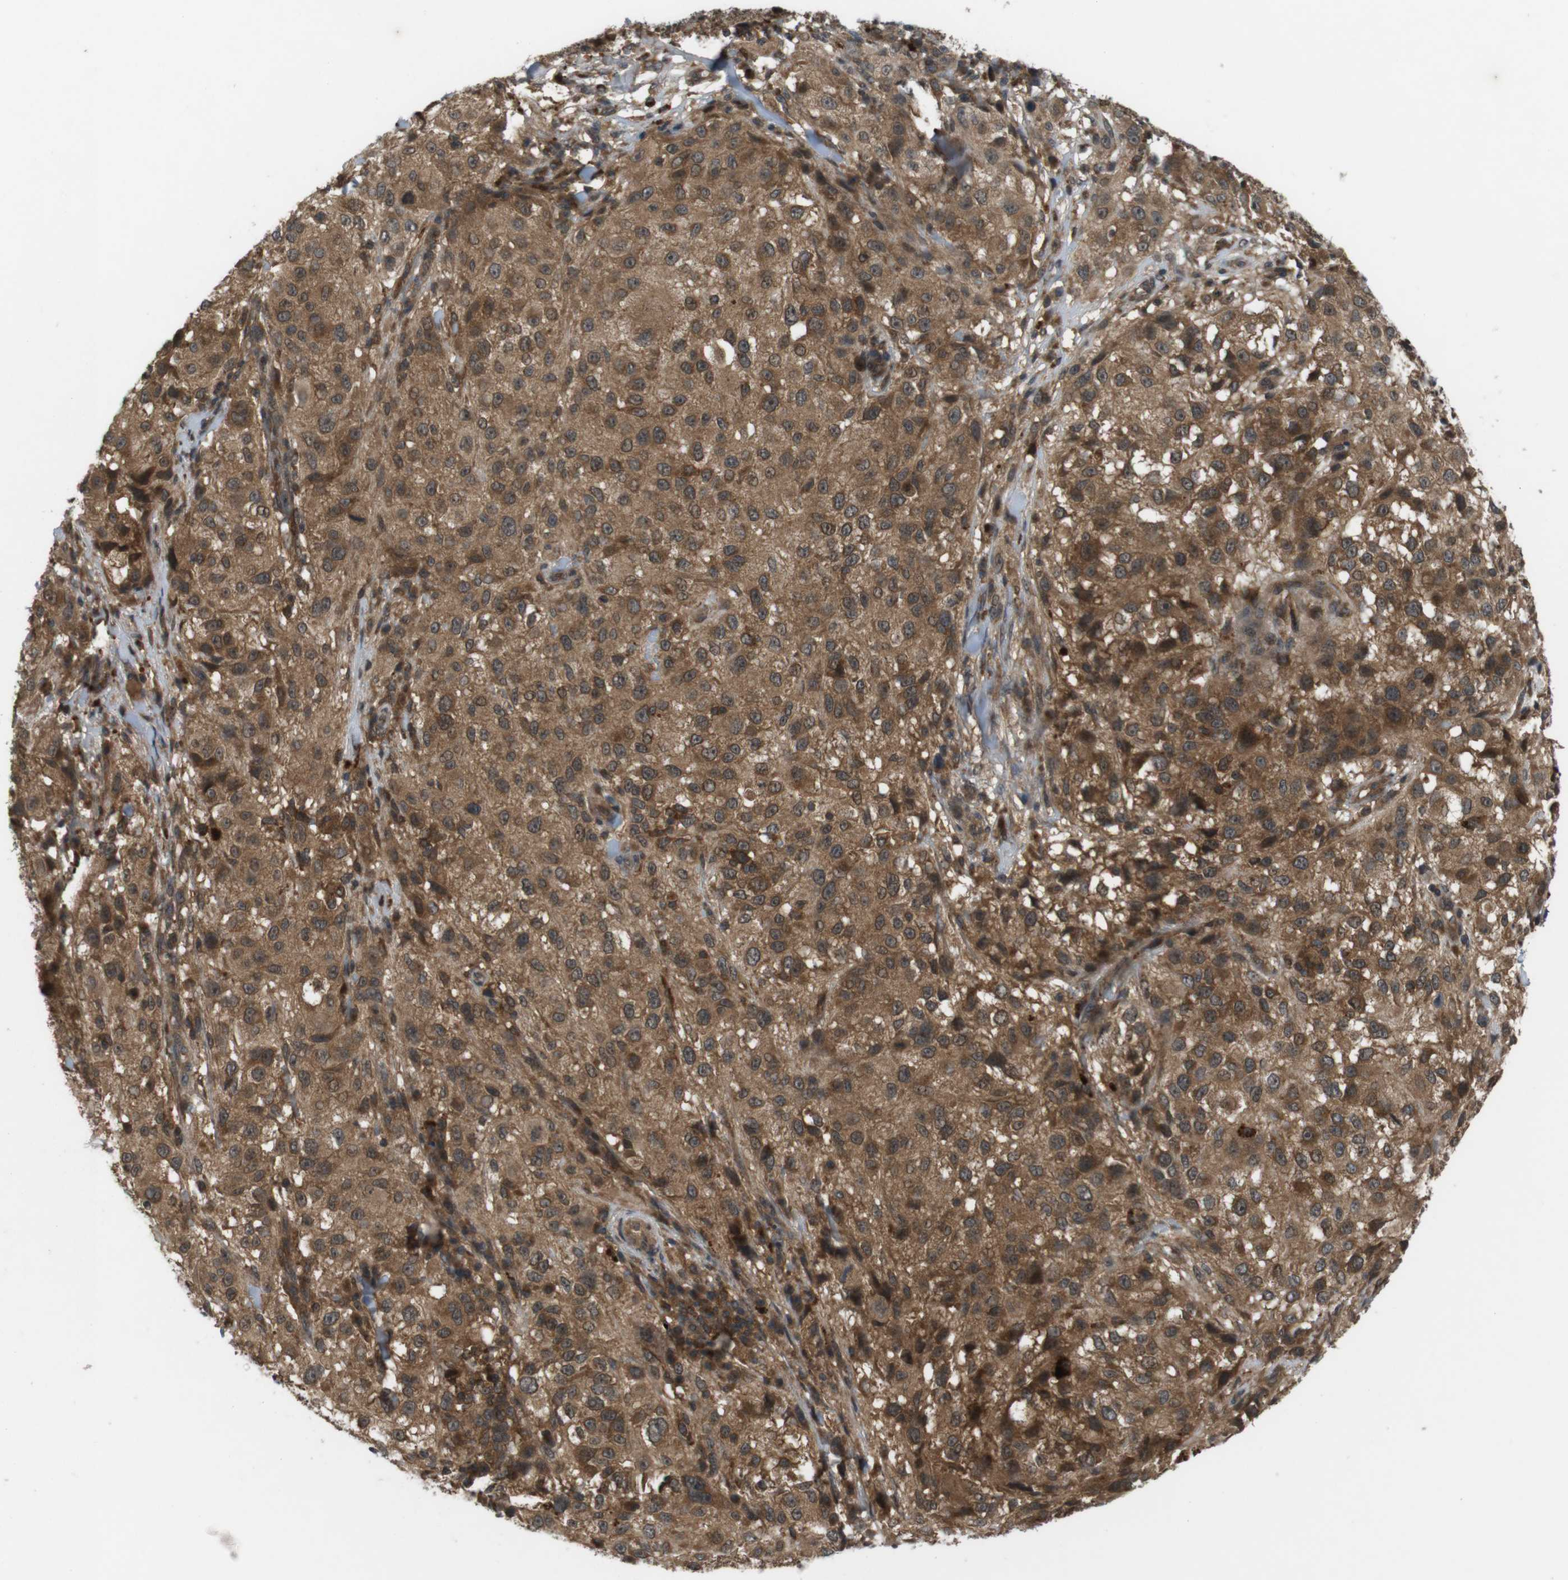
{"staining": {"intensity": "moderate", "quantity": ">75%", "location": "cytoplasmic/membranous"}, "tissue": "melanoma", "cell_type": "Tumor cells", "image_type": "cancer", "snomed": [{"axis": "morphology", "description": "Necrosis, NOS"}, {"axis": "morphology", "description": "Malignant melanoma, NOS"}, {"axis": "topography", "description": "Skin"}], "caption": "Malignant melanoma stained for a protein (brown) shows moderate cytoplasmic/membranous positive staining in about >75% of tumor cells.", "gene": "NFKBIE", "patient": {"sex": "female", "age": 87}}